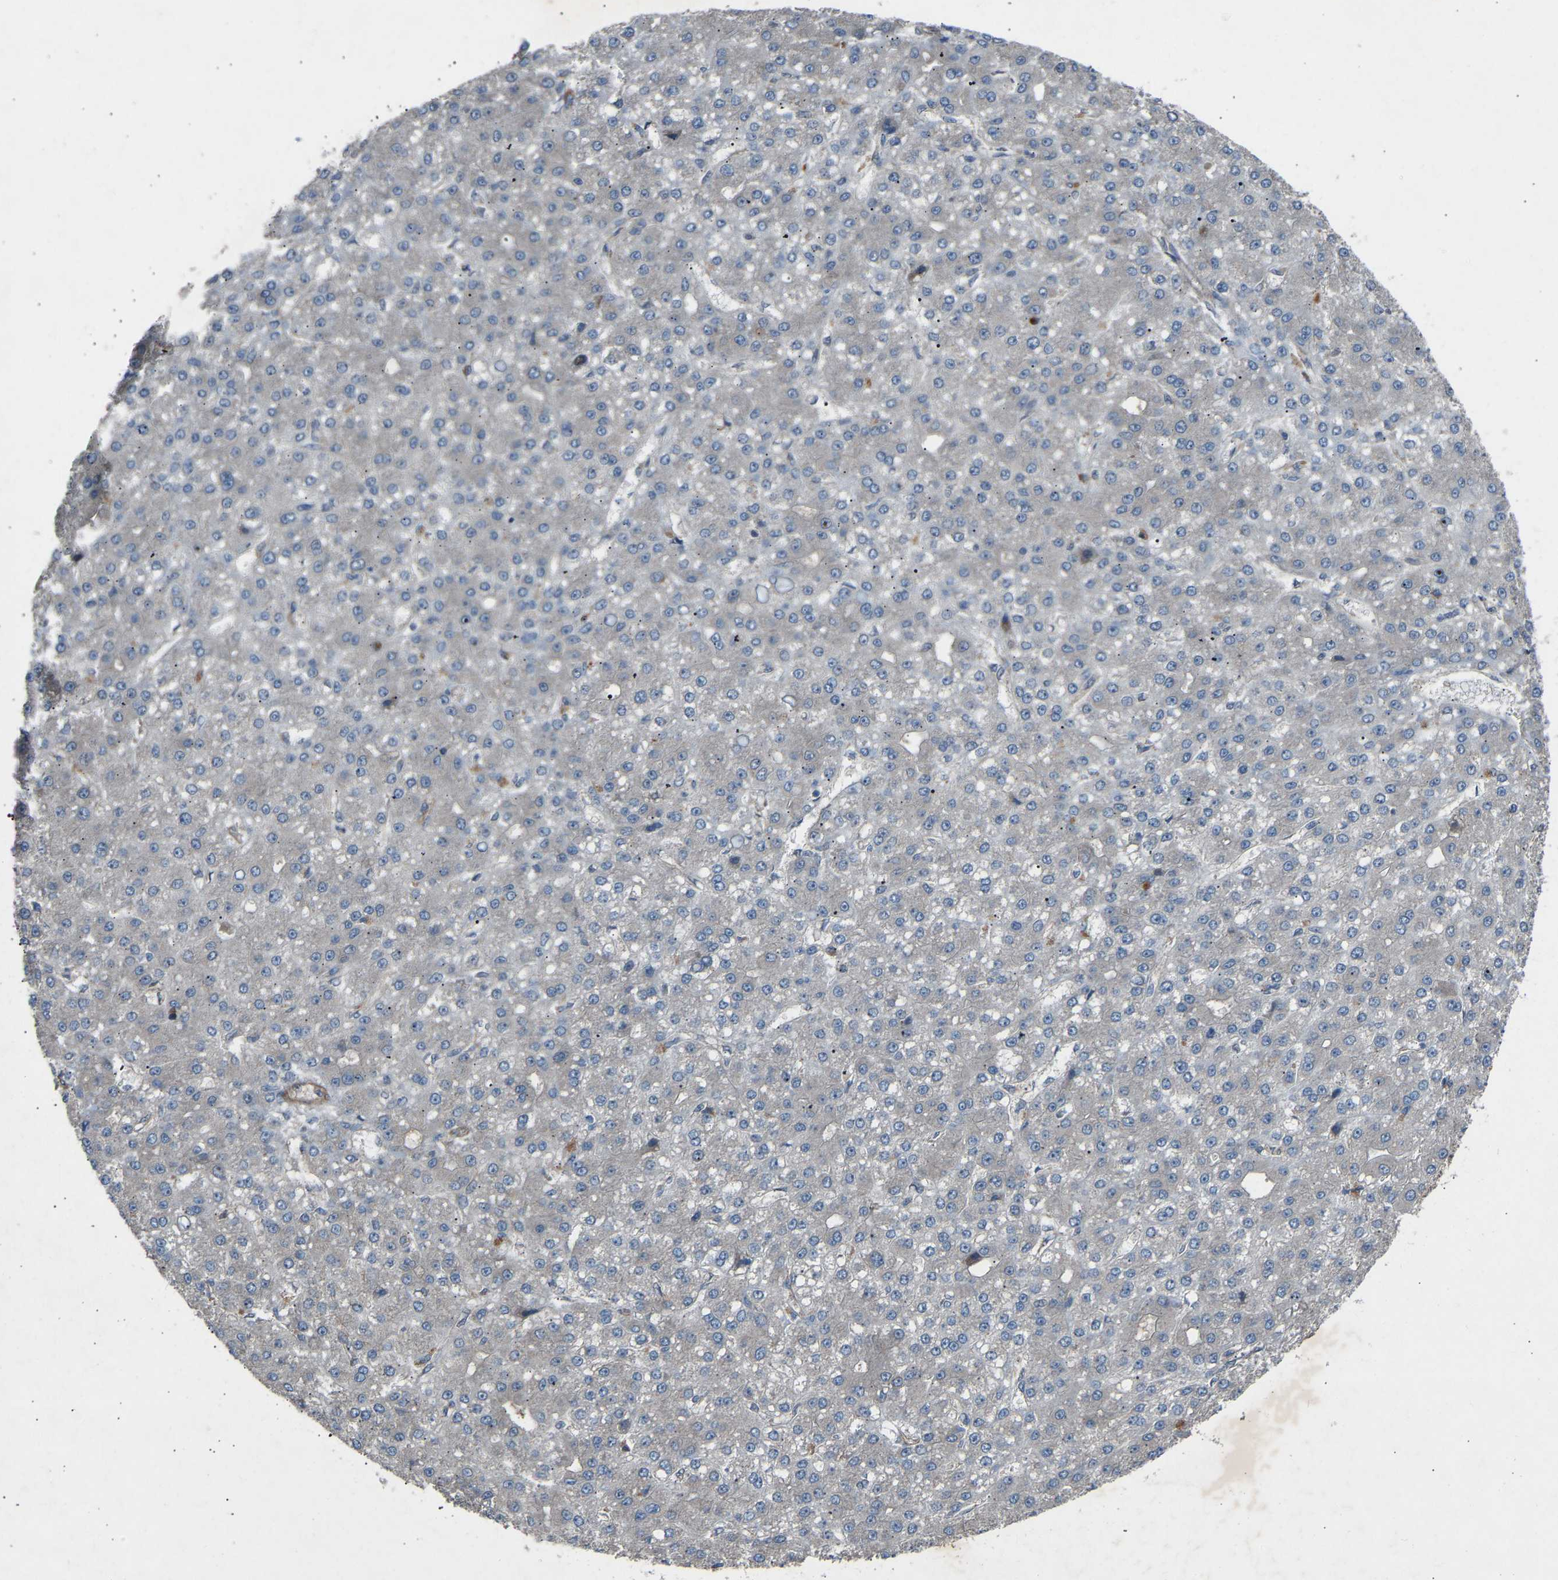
{"staining": {"intensity": "negative", "quantity": "none", "location": "none"}, "tissue": "liver cancer", "cell_type": "Tumor cells", "image_type": "cancer", "snomed": [{"axis": "morphology", "description": "Carcinoma, Hepatocellular, NOS"}, {"axis": "topography", "description": "Liver"}], "caption": "Tumor cells are negative for brown protein staining in liver cancer.", "gene": "GAS2L1", "patient": {"sex": "male", "age": 67}}